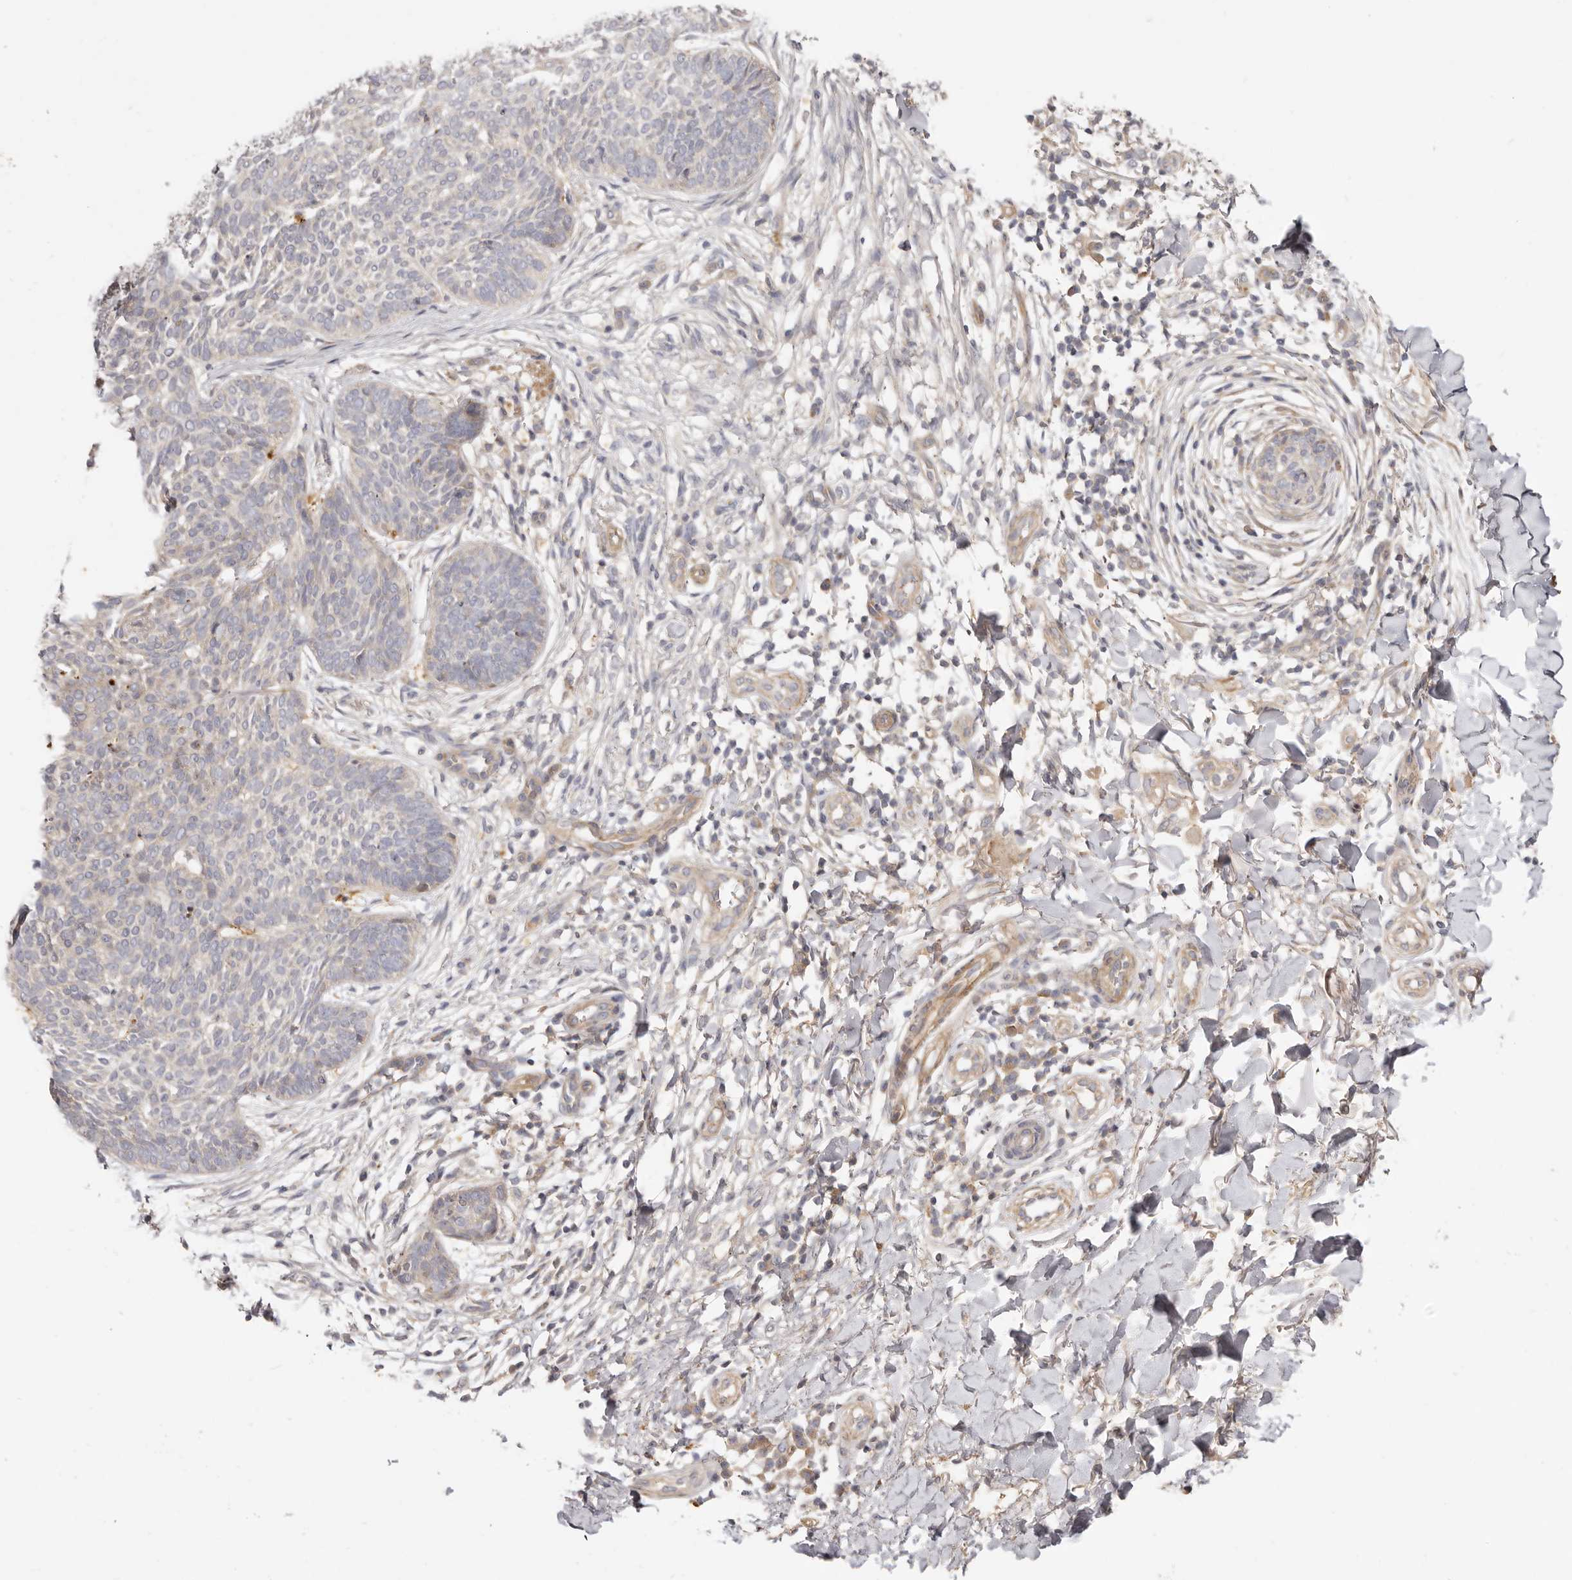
{"staining": {"intensity": "negative", "quantity": "none", "location": "none"}, "tissue": "skin cancer", "cell_type": "Tumor cells", "image_type": "cancer", "snomed": [{"axis": "morphology", "description": "Basal cell carcinoma"}, {"axis": "topography", "description": "Skin"}], "caption": "Protein analysis of skin cancer (basal cell carcinoma) reveals no significant expression in tumor cells.", "gene": "ADAMTS9", "patient": {"sex": "female", "age": 64}}